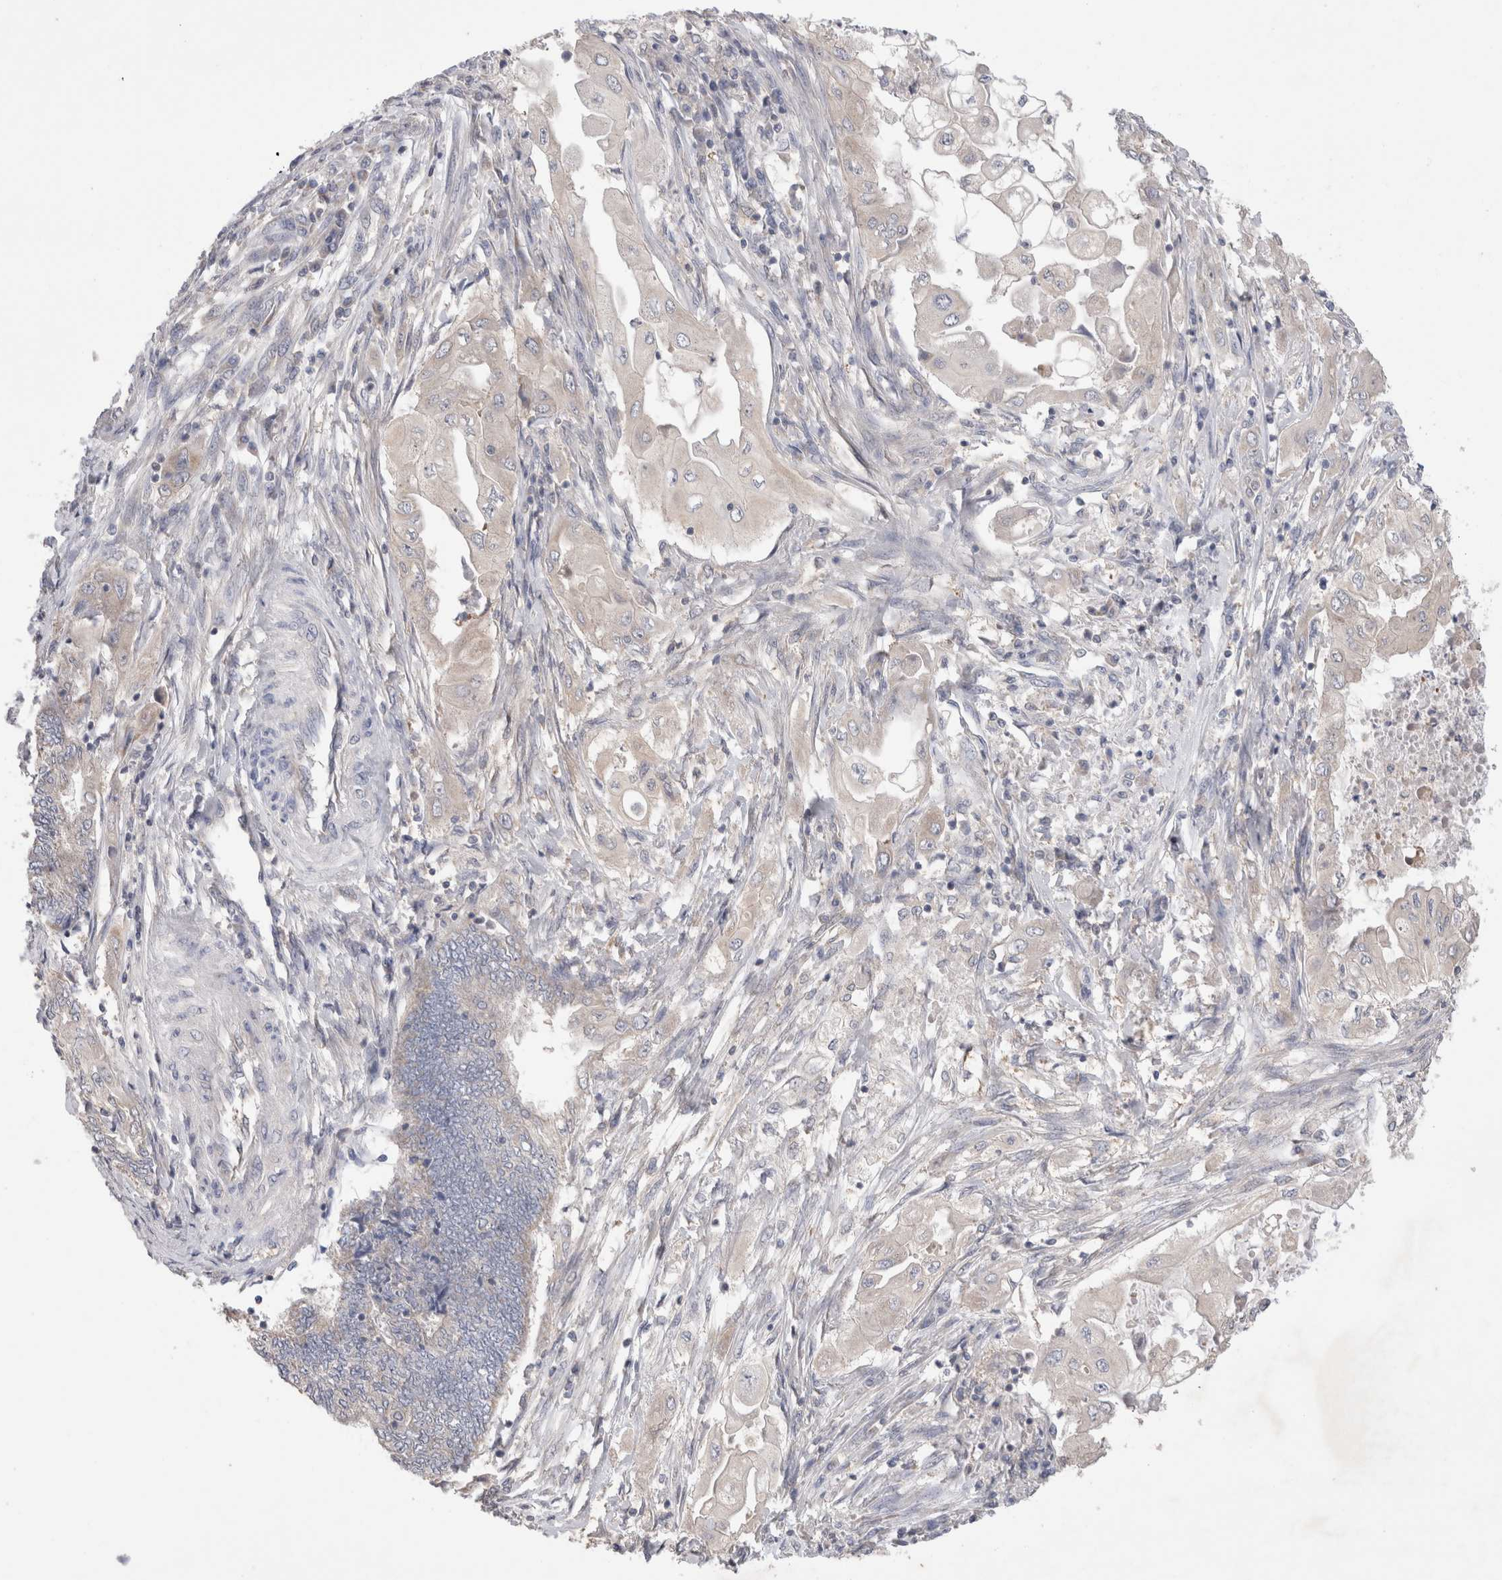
{"staining": {"intensity": "negative", "quantity": "none", "location": "none"}, "tissue": "endometrial cancer", "cell_type": "Tumor cells", "image_type": "cancer", "snomed": [{"axis": "morphology", "description": "Adenocarcinoma, NOS"}, {"axis": "topography", "description": "Uterus"}, {"axis": "topography", "description": "Endometrium"}], "caption": "DAB immunohistochemical staining of human endometrial adenocarcinoma displays no significant positivity in tumor cells.", "gene": "IFT74", "patient": {"sex": "female", "age": 70}}